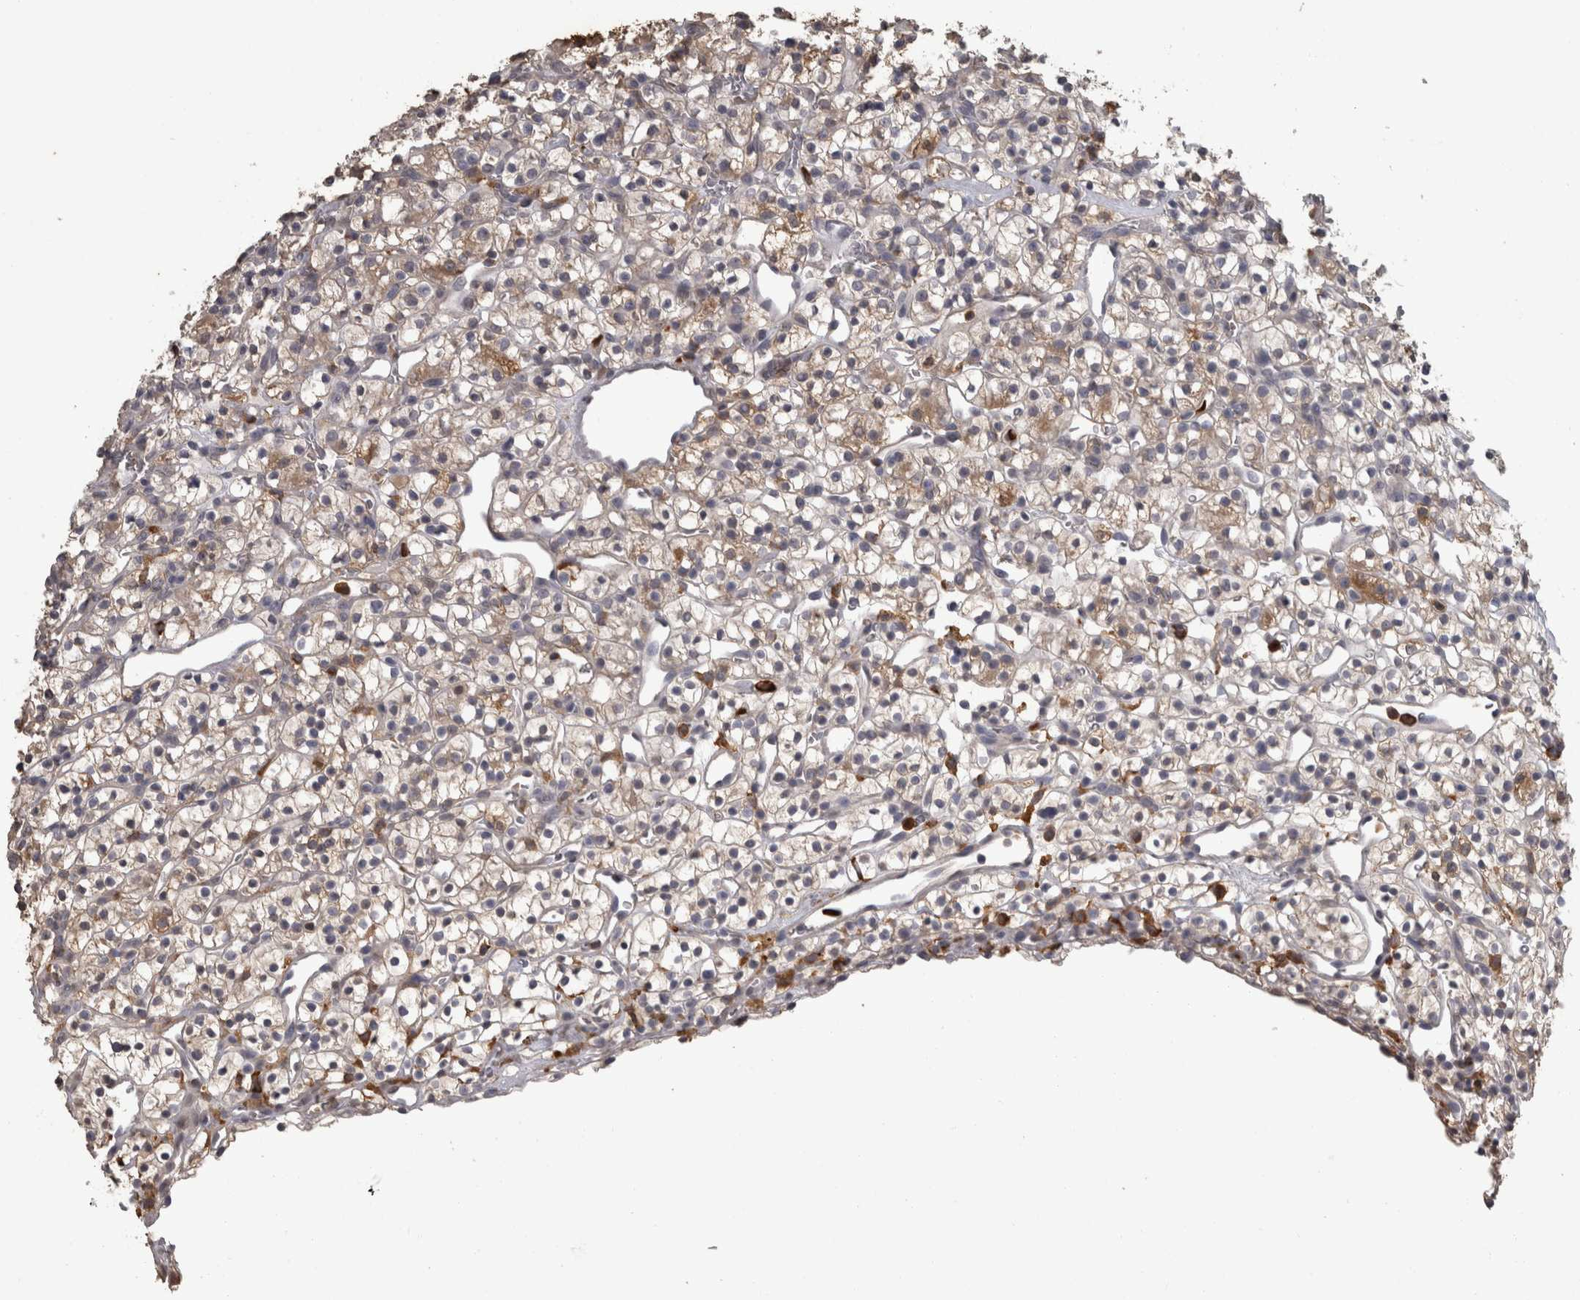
{"staining": {"intensity": "weak", "quantity": "25%-75%", "location": "cytoplasmic/membranous,nuclear"}, "tissue": "renal cancer", "cell_type": "Tumor cells", "image_type": "cancer", "snomed": [{"axis": "morphology", "description": "Adenocarcinoma, NOS"}, {"axis": "topography", "description": "Kidney"}], "caption": "High-magnification brightfield microscopy of renal cancer (adenocarcinoma) stained with DAB (3,3'-diaminobenzidine) (brown) and counterstained with hematoxylin (blue). tumor cells exhibit weak cytoplasmic/membranous and nuclear expression is appreciated in about25%-75% of cells. The staining was performed using DAB (3,3'-diaminobenzidine) to visualize the protein expression in brown, while the nuclei were stained in blue with hematoxylin (Magnification: 20x).", "gene": "PIK3AP1", "patient": {"sex": "female", "age": 57}}